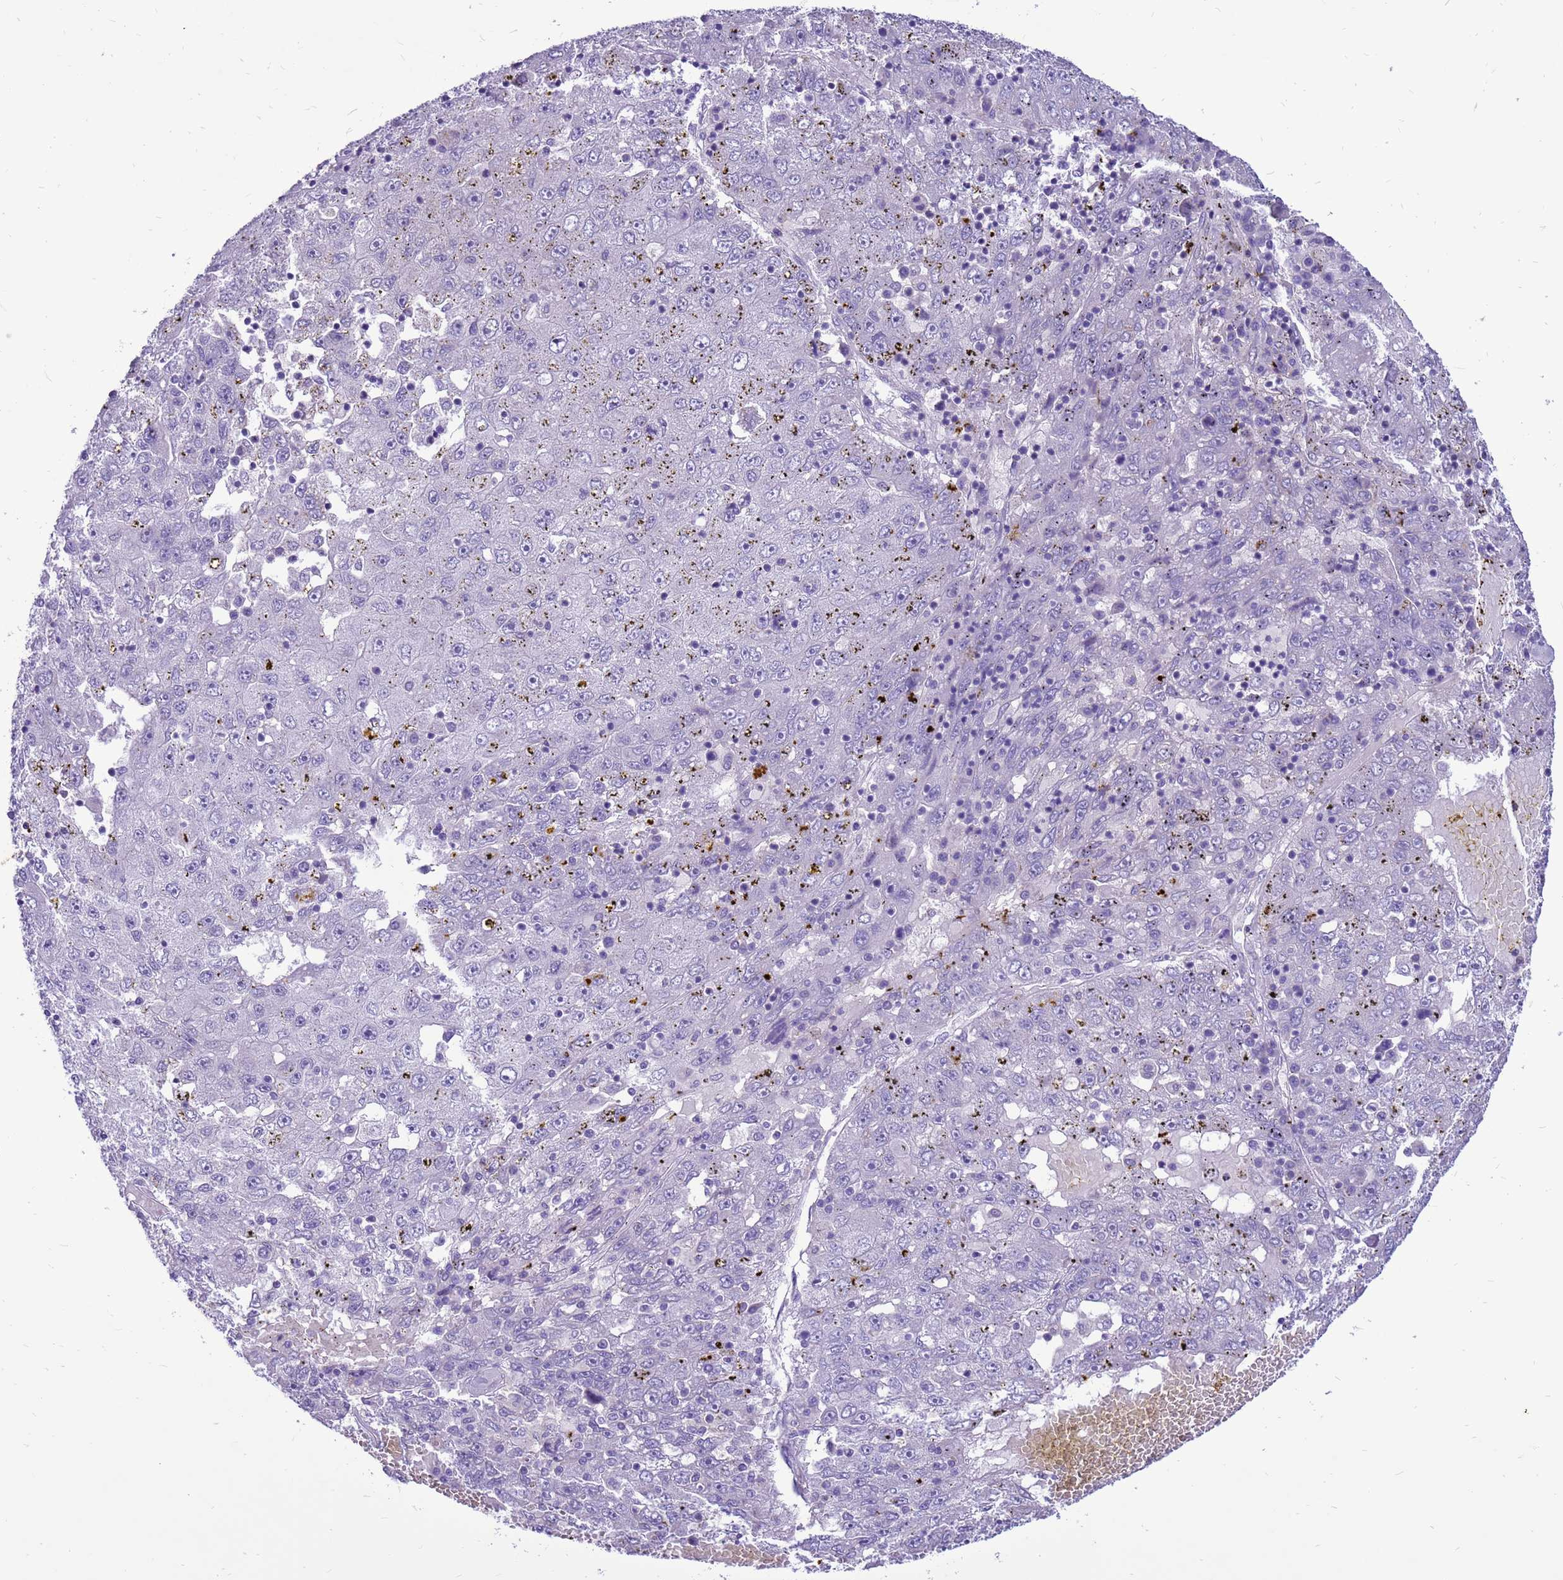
{"staining": {"intensity": "negative", "quantity": "none", "location": "none"}, "tissue": "liver cancer", "cell_type": "Tumor cells", "image_type": "cancer", "snomed": [{"axis": "morphology", "description": "Carcinoma, Hepatocellular, NOS"}, {"axis": "topography", "description": "Liver"}], "caption": "Image shows no protein staining in tumor cells of hepatocellular carcinoma (liver) tissue. Nuclei are stained in blue.", "gene": "PDE10A", "patient": {"sex": "male", "age": 49}}